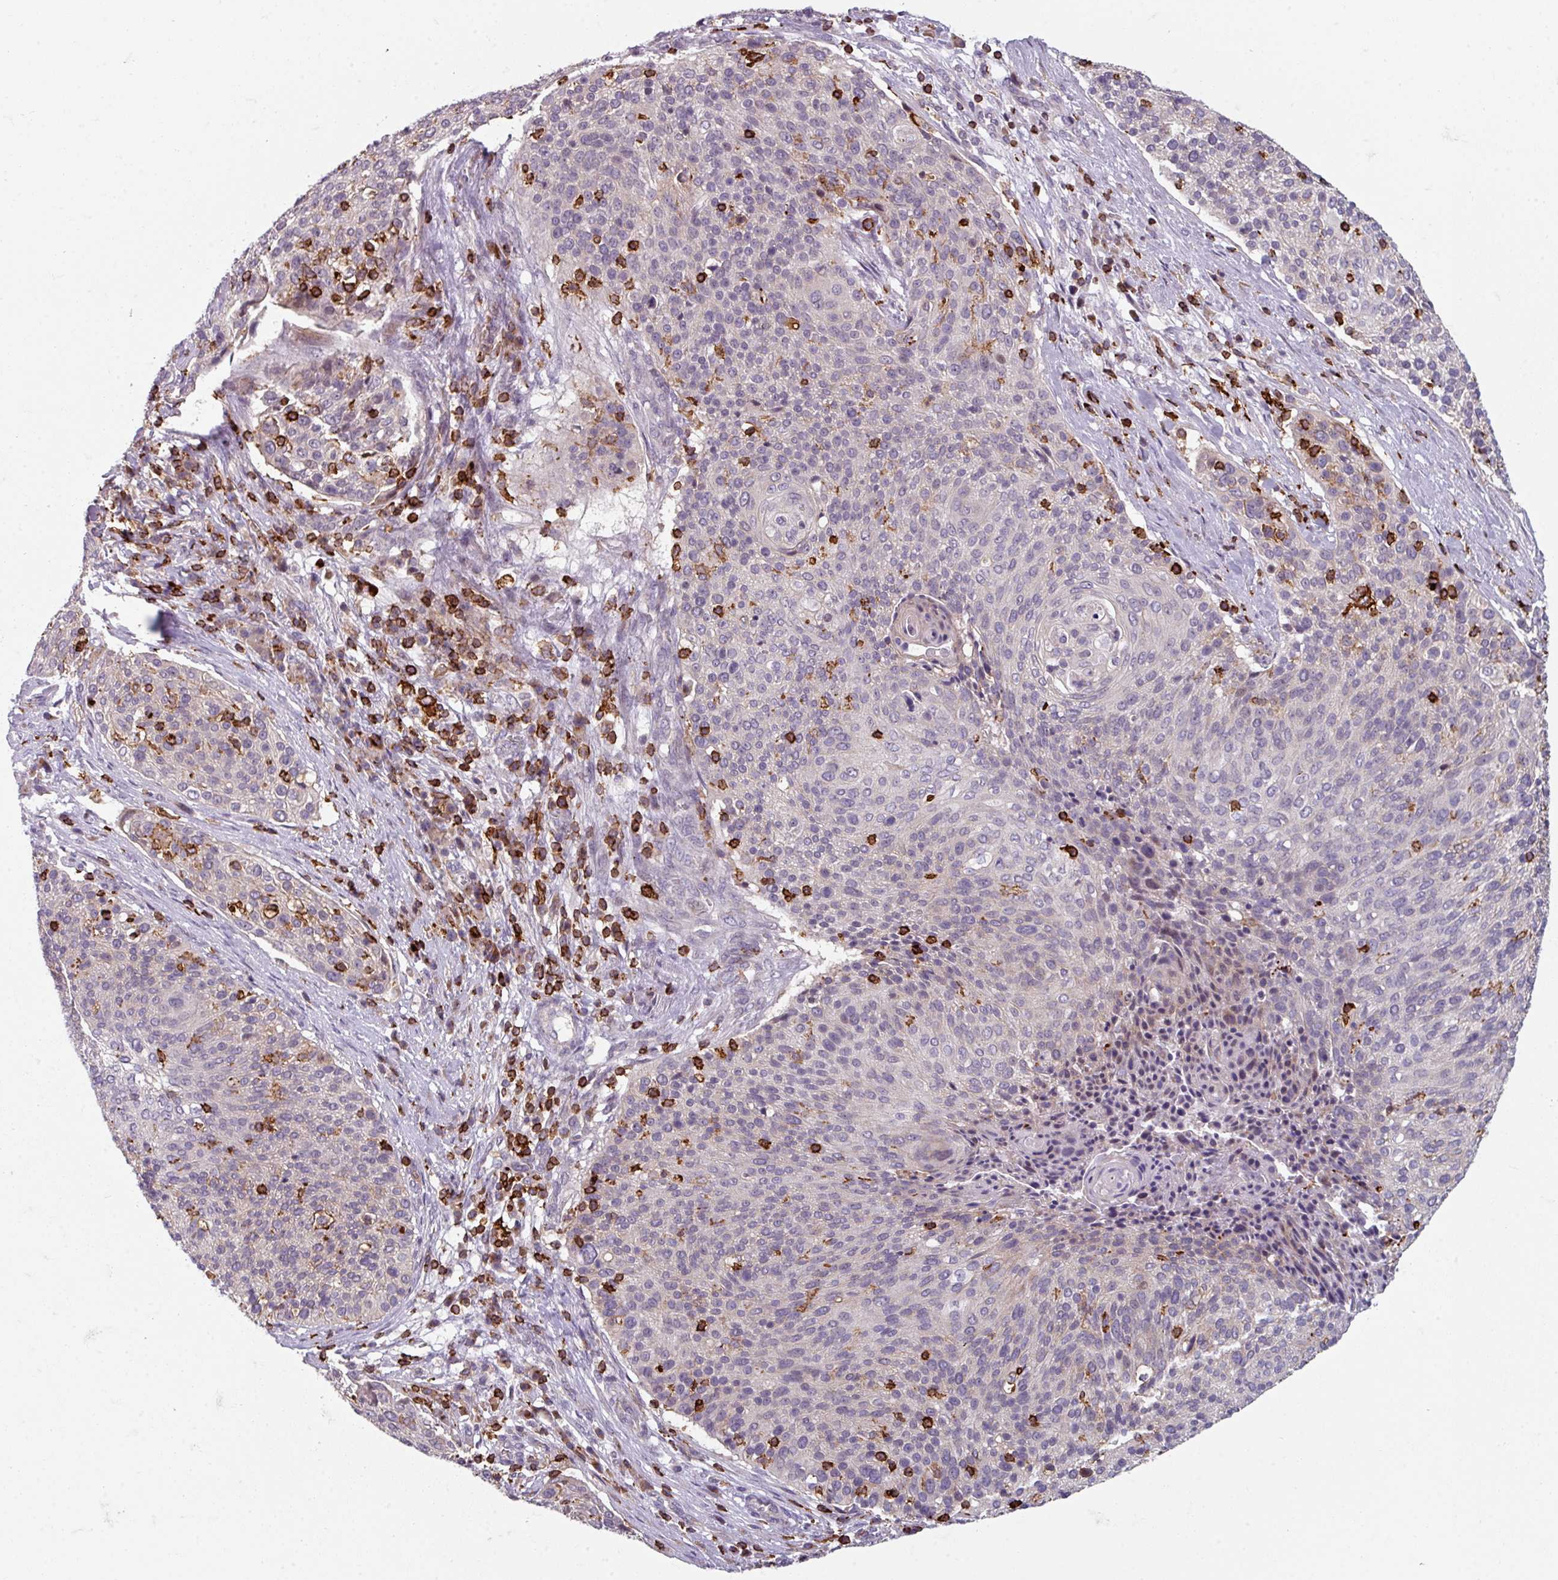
{"staining": {"intensity": "weak", "quantity": "<25%", "location": "cytoplasmic/membranous"}, "tissue": "cervical cancer", "cell_type": "Tumor cells", "image_type": "cancer", "snomed": [{"axis": "morphology", "description": "Squamous cell carcinoma, NOS"}, {"axis": "topography", "description": "Cervix"}], "caption": "Photomicrograph shows no protein staining in tumor cells of cervical cancer (squamous cell carcinoma) tissue.", "gene": "NEDD9", "patient": {"sex": "female", "age": 31}}